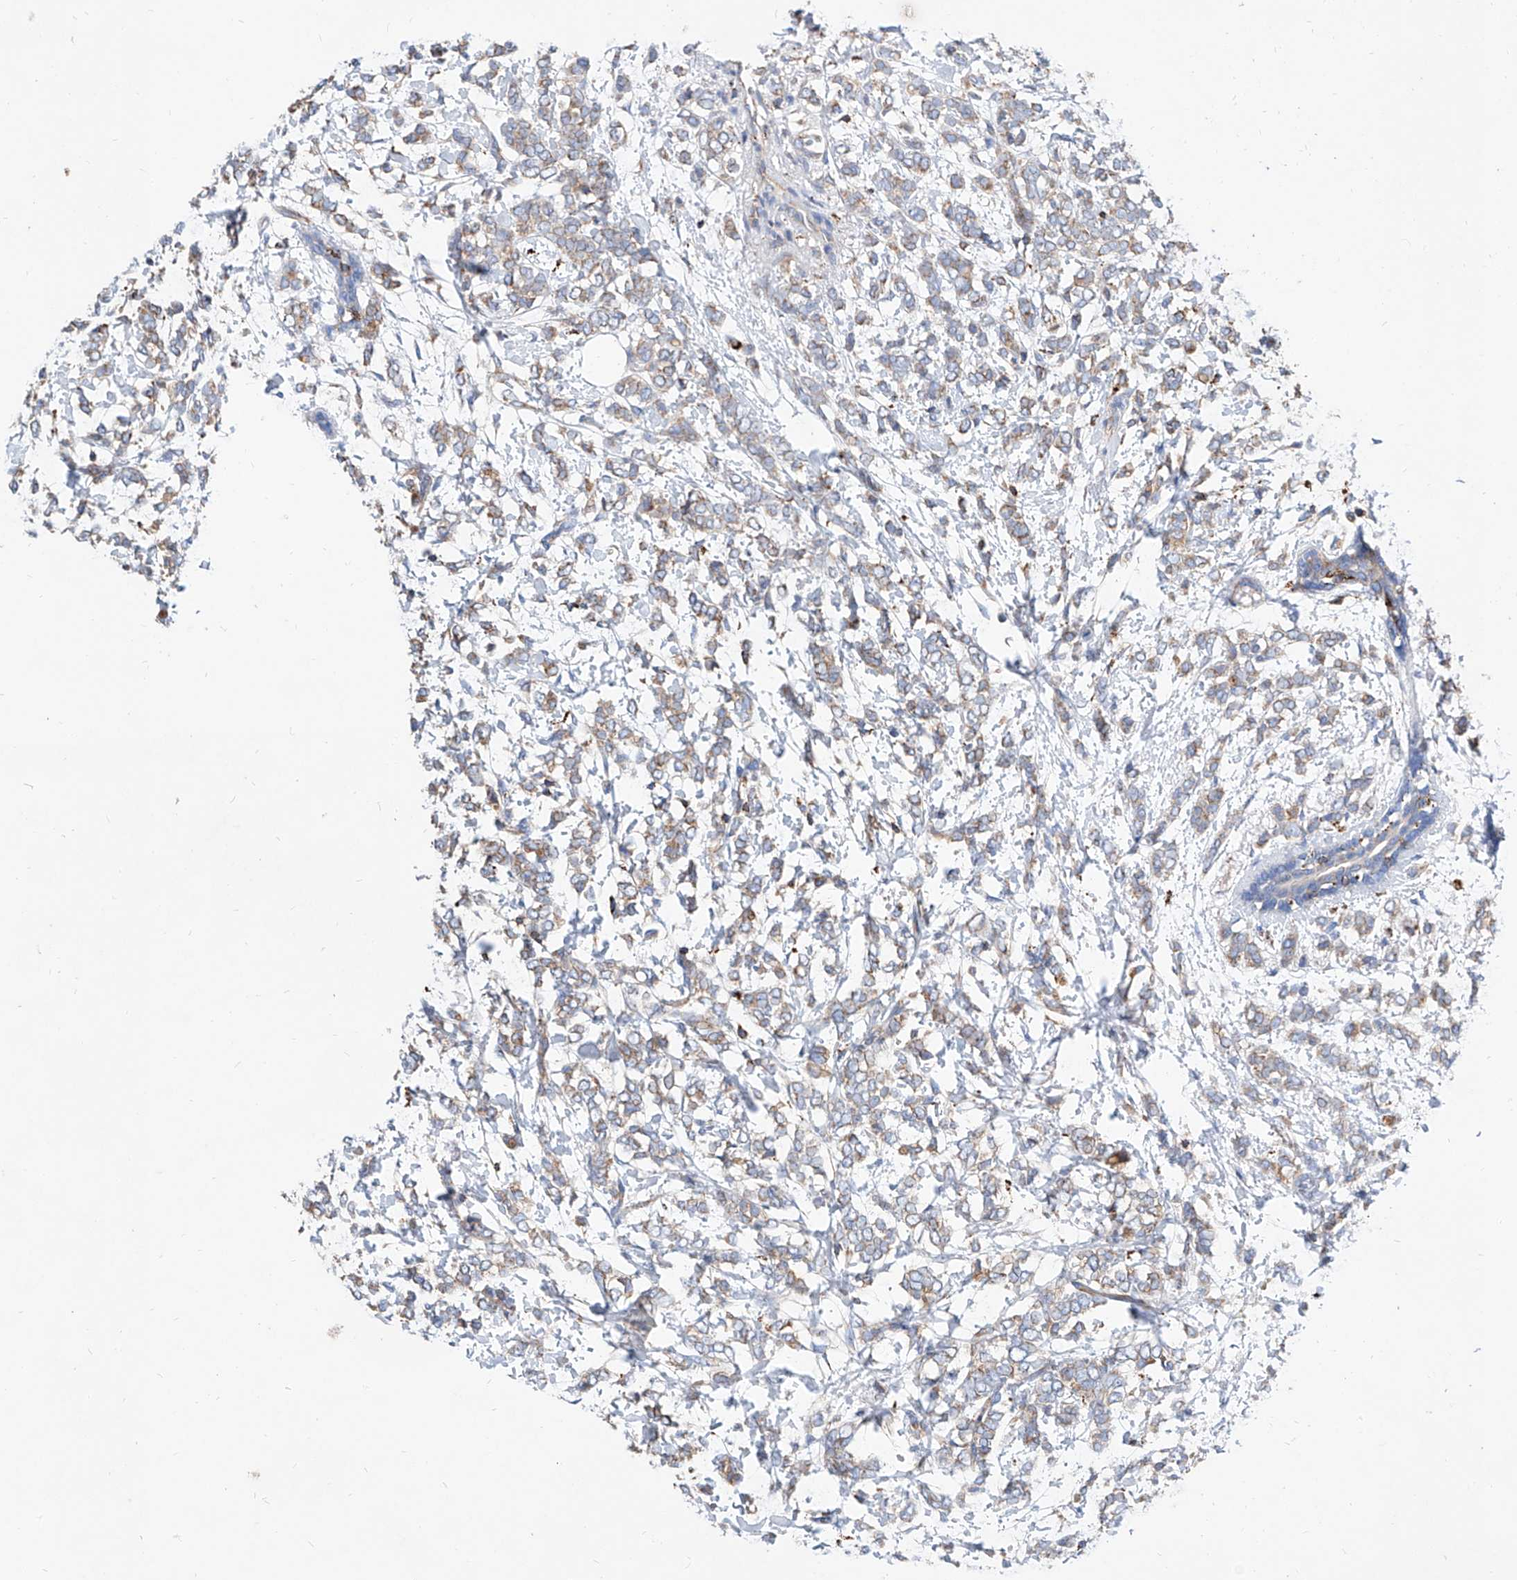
{"staining": {"intensity": "weak", "quantity": ">75%", "location": "cytoplasmic/membranous"}, "tissue": "breast cancer", "cell_type": "Tumor cells", "image_type": "cancer", "snomed": [{"axis": "morphology", "description": "Normal tissue, NOS"}, {"axis": "morphology", "description": "Lobular carcinoma"}, {"axis": "topography", "description": "Breast"}], "caption": "This image demonstrates immunohistochemistry (IHC) staining of human breast cancer, with low weak cytoplasmic/membranous expression in approximately >75% of tumor cells.", "gene": "CPNE5", "patient": {"sex": "female", "age": 47}}